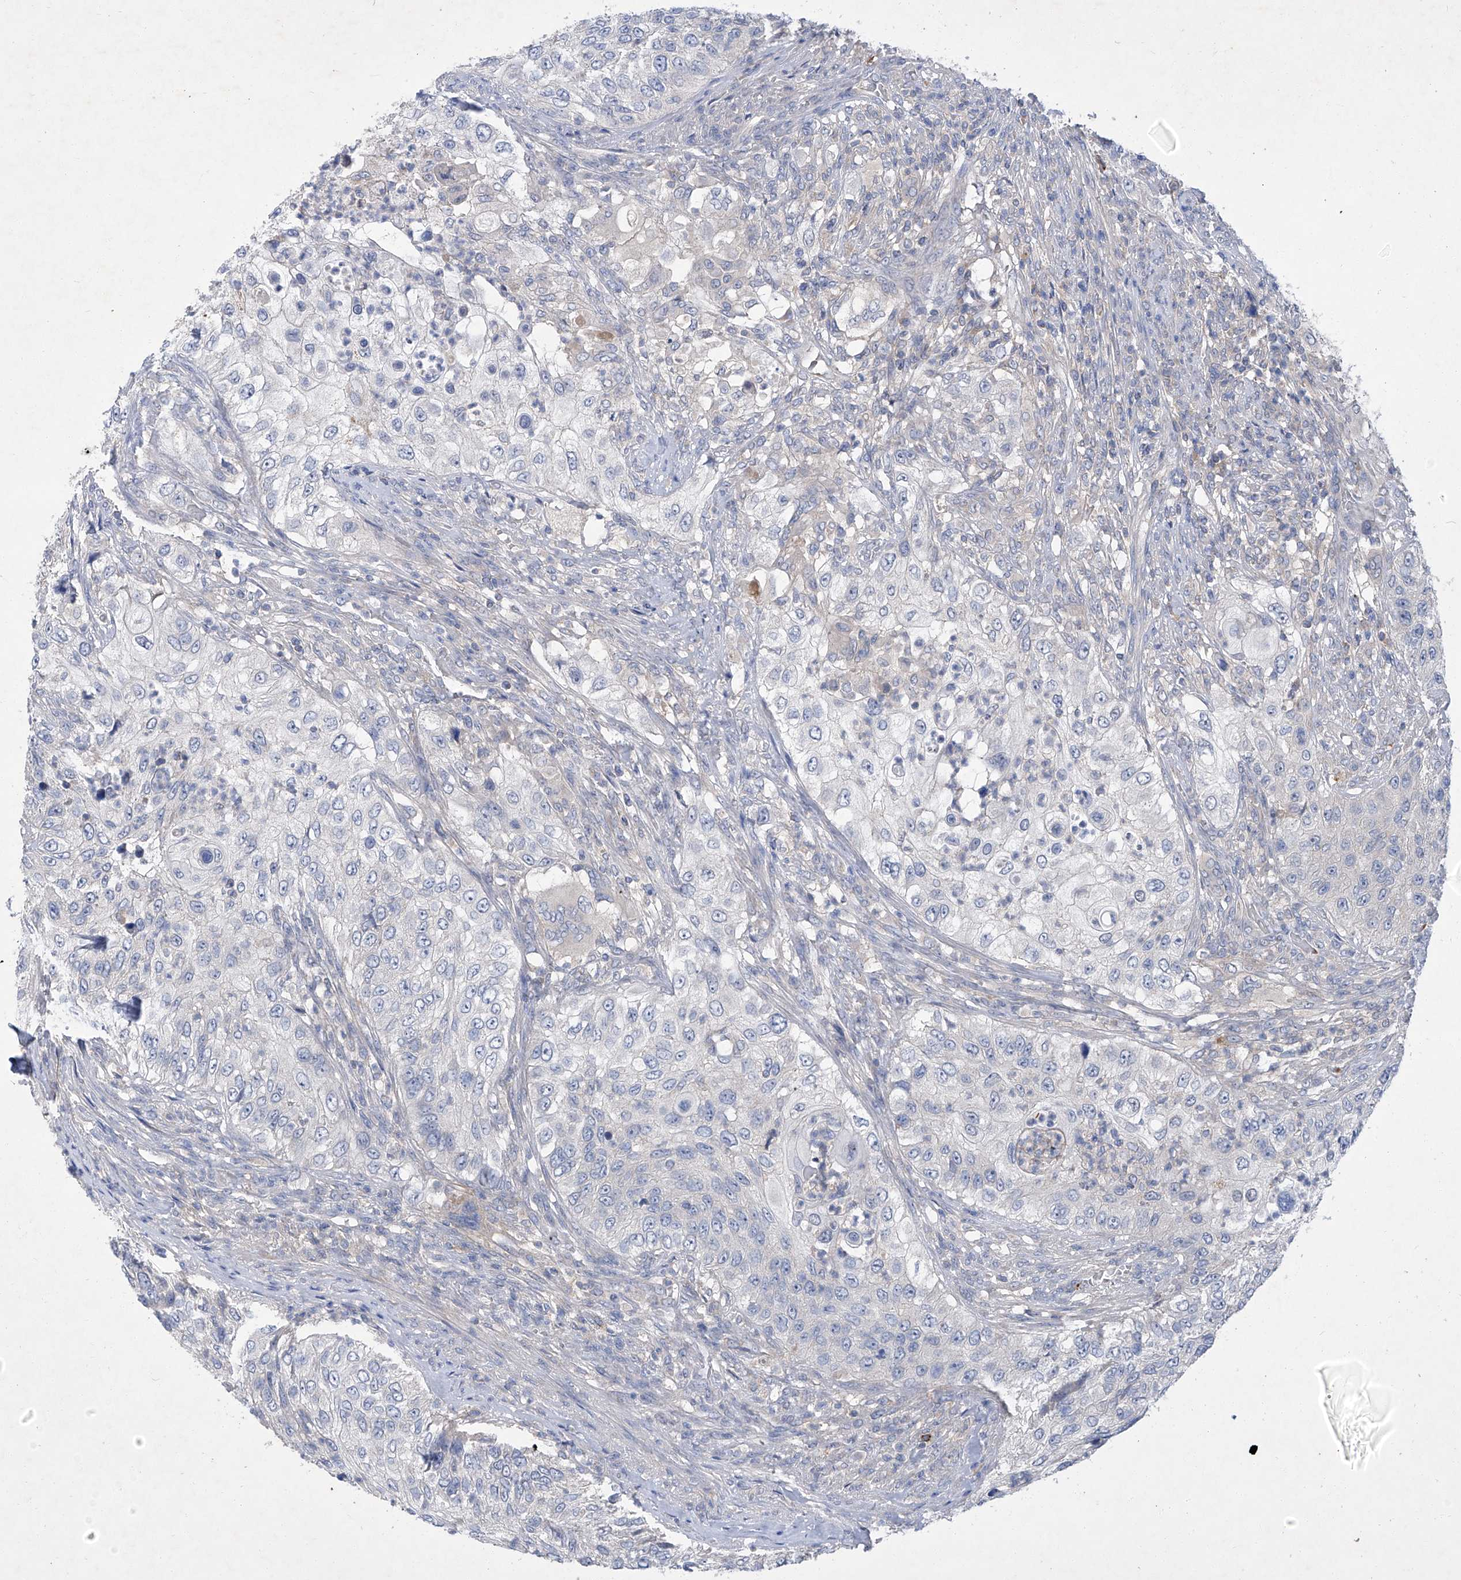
{"staining": {"intensity": "negative", "quantity": "none", "location": "none"}, "tissue": "urothelial cancer", "cell_type": "Tumor cells", "image_type": "cancer", "snomed": [{"axis": "morphology", "description": "Urothelial carcinoma, High grade"}, {"axis": "topography", "description": "Urinary bladder"}], "caption": "Immunohistochemistry (IHC) image of neoplastic tissue: urothelial cancer stained with DAB (3,3'-diaminobenzidine) shows no significant protein expression in tumor cells.", "gene": "SBK2", "patient": {"sex": "female", "age": 60}}